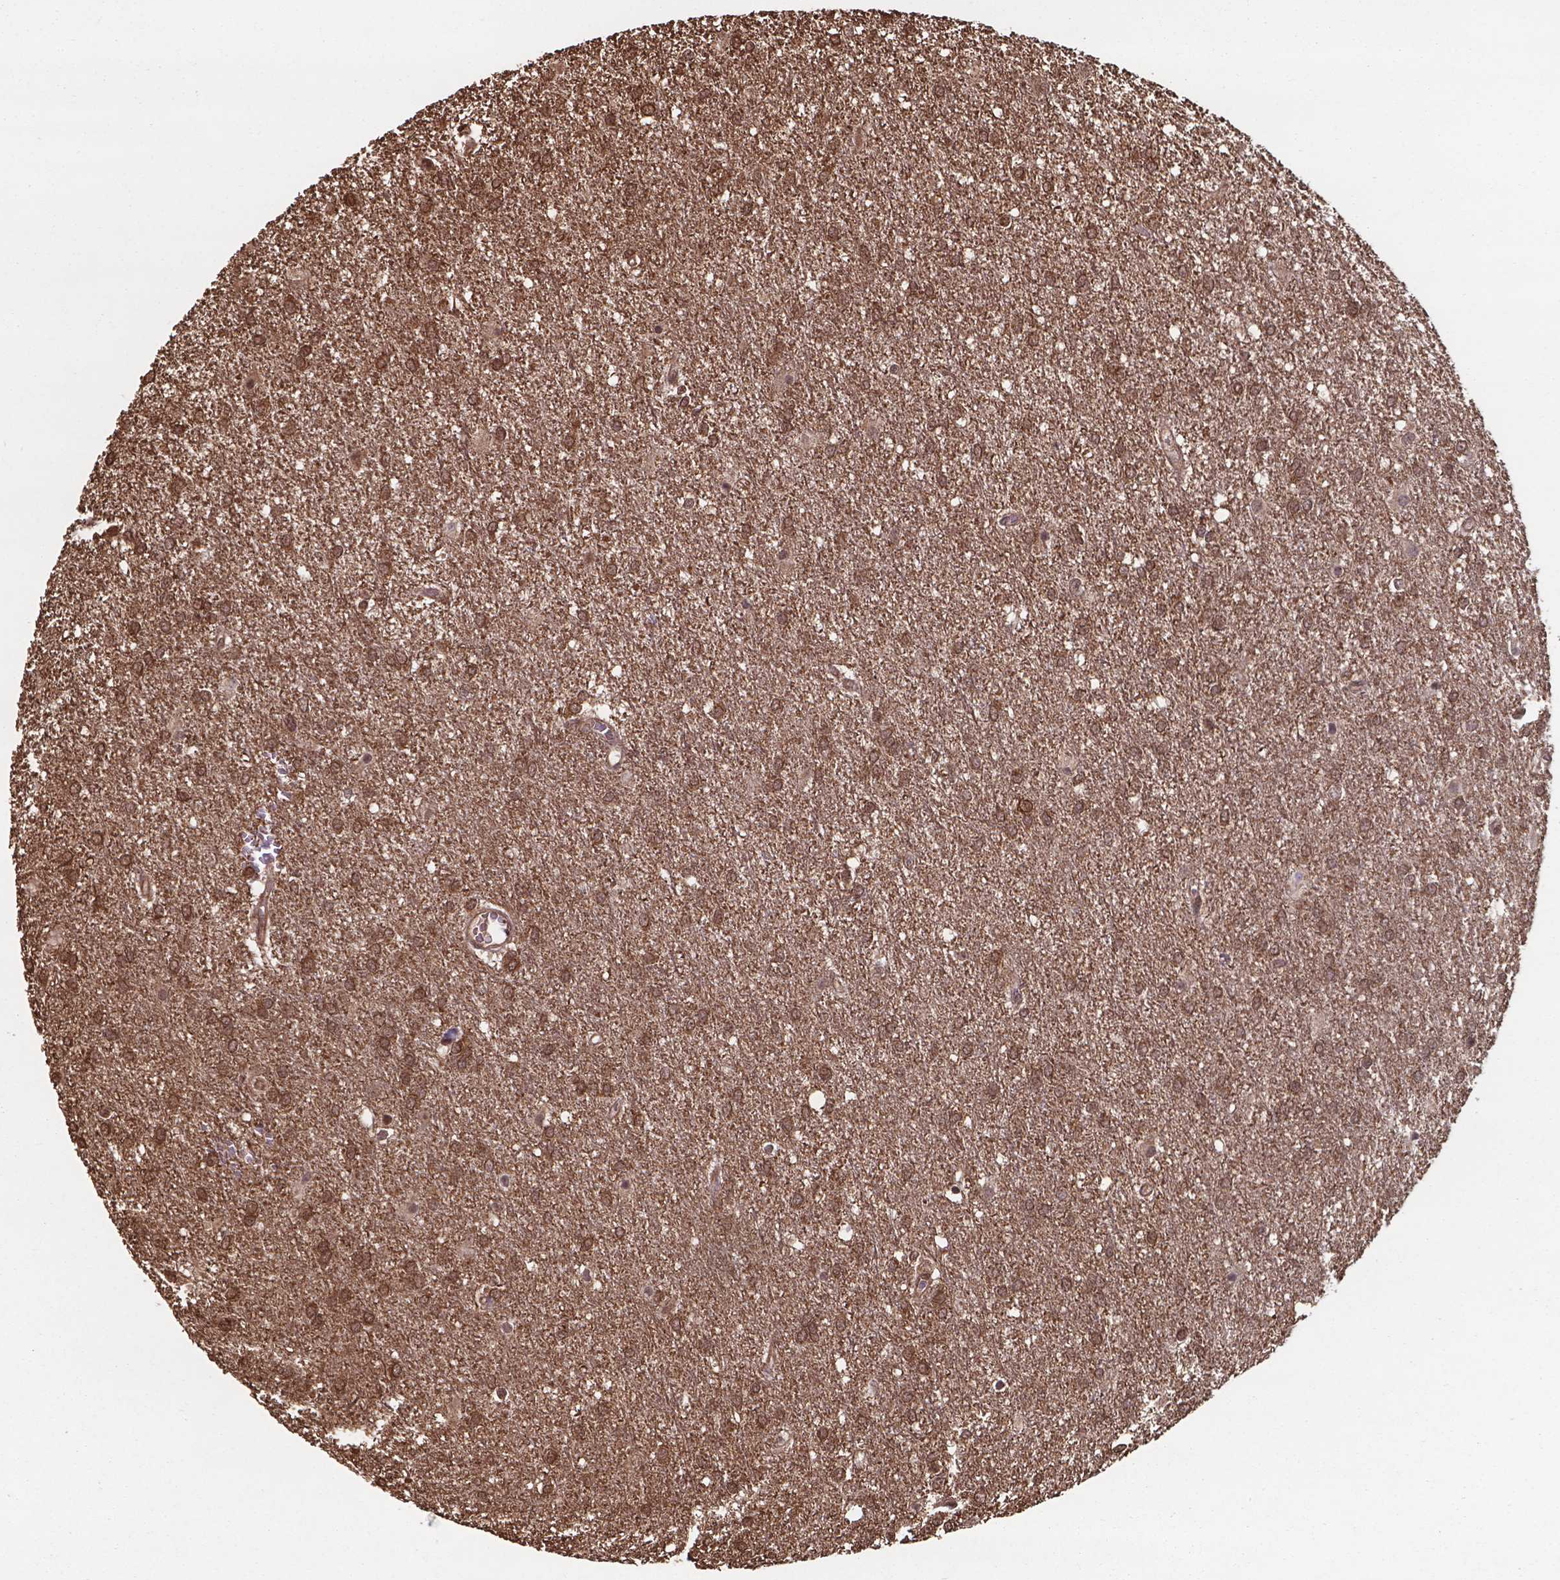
{"staining": {"intensity": "moderate", "quantity": ">75%", "location": "cytoplasmic/membranous,nuclear"}, "tissue": "glioma", "cell_type": "Tumor cells", "image_type": "cancer", "snomed": [{"axis": "morphology", "description": "Glioma, malignant, High grade"}, {"axis": "topography", "description": "Brain"}], "caption": "Tumor cells show medium levels of moderate cytoplasmic/membranous and nuclear expression in about >75% of cells in human glioma.", "gene": "CHP2", "patient": {"sex": "female", "age": 61}}